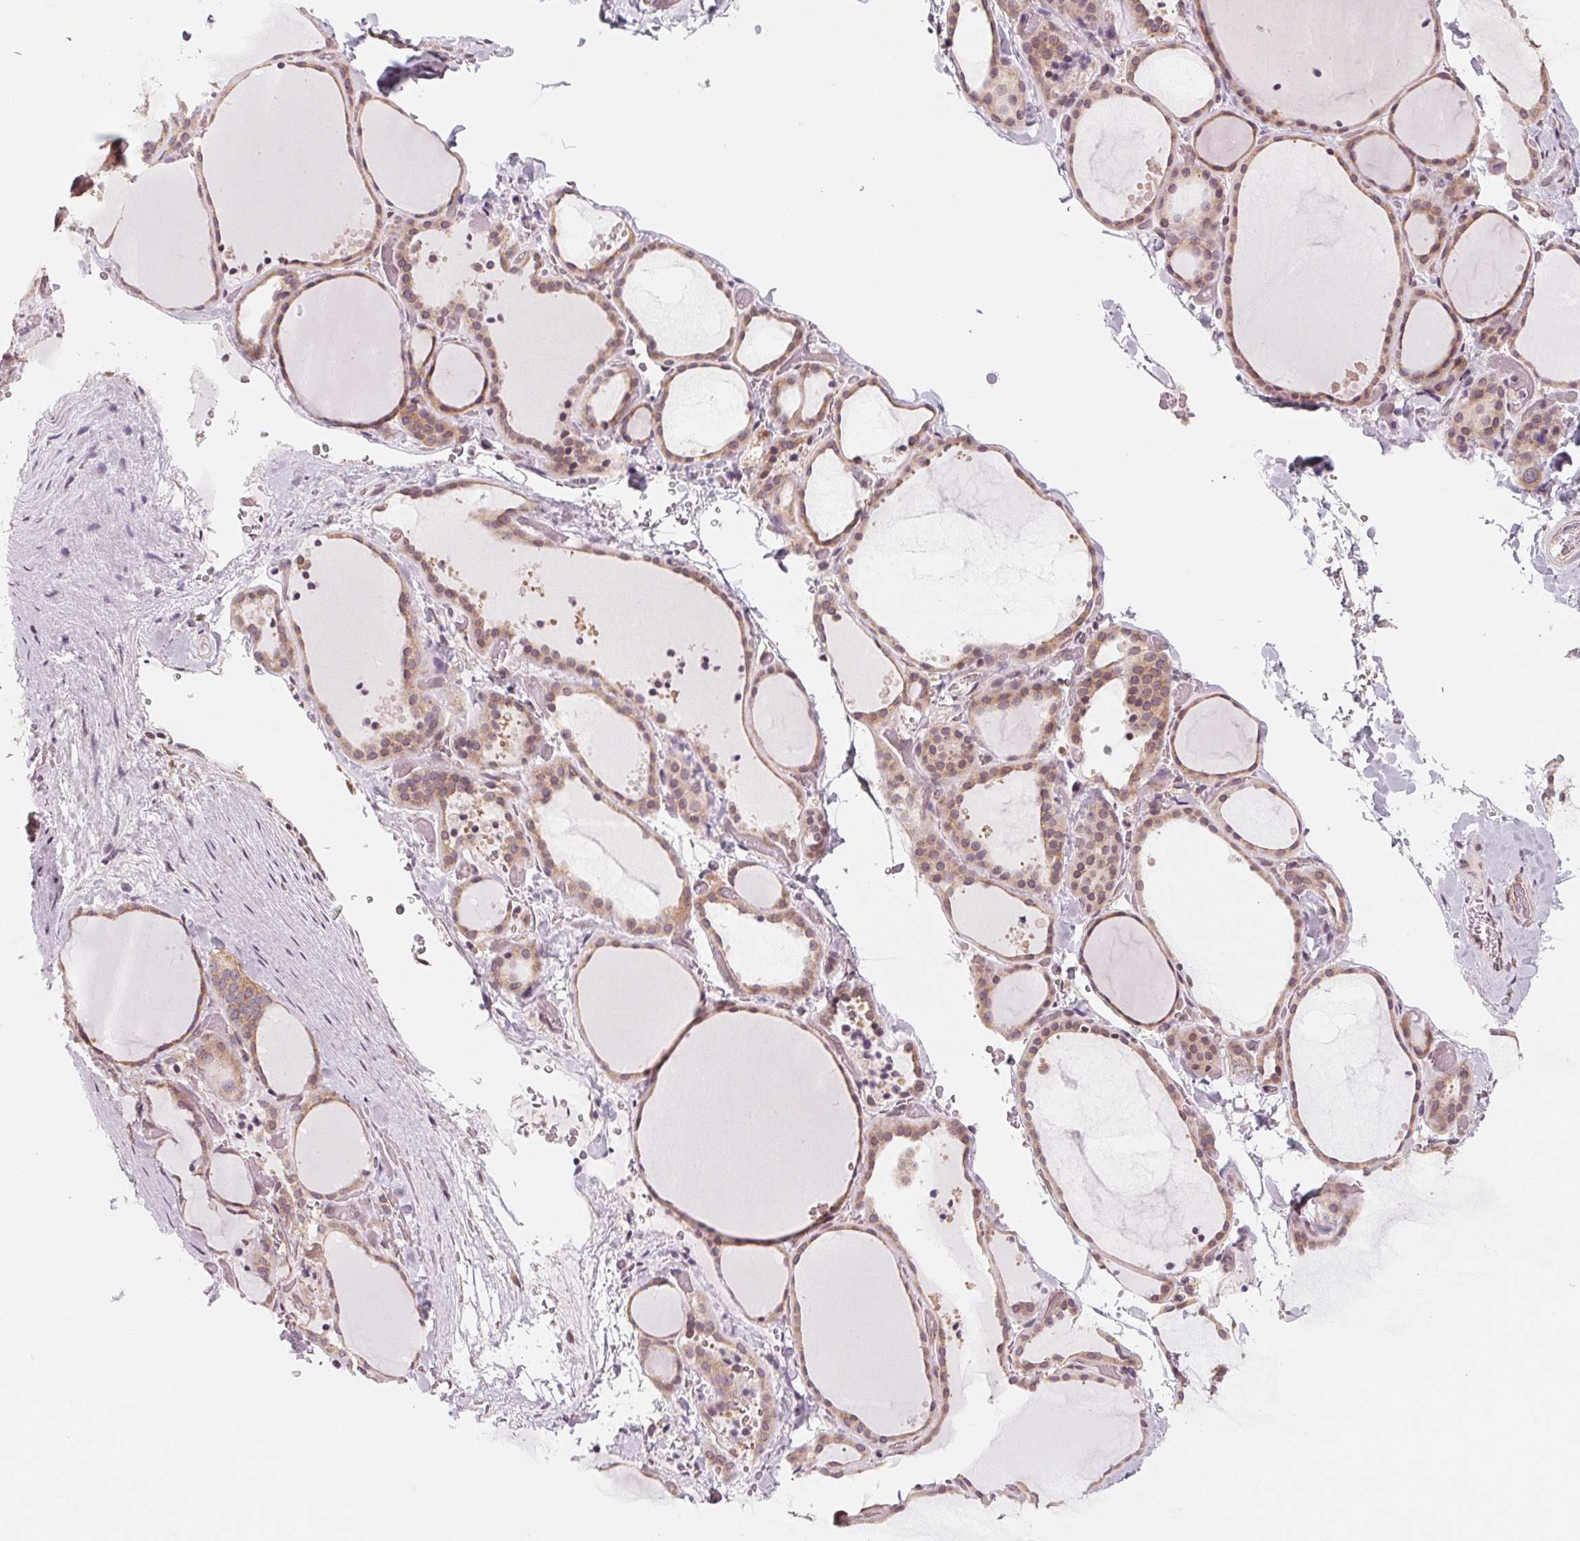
{"staining": {"intensity": "weak", "quantity": ">75%", "location": "cytoplasmic/membranous"}, "tissue": "thyroid gland", "cell_type": "Glandular cells", "image_type": "normal", "snomed": [{"axis": "morphology", "description": "Normal tissue, NOS"}, {"axis": "topography", "description": "Thyroid gland"}], "caption": "Glandular cells demonstrate weak cytoplasmic/membranous expression in about >75% of cells in benign thyroid gland.", "gene": "GIGYF2", "patient": {"sex": "female", "age": 36}}